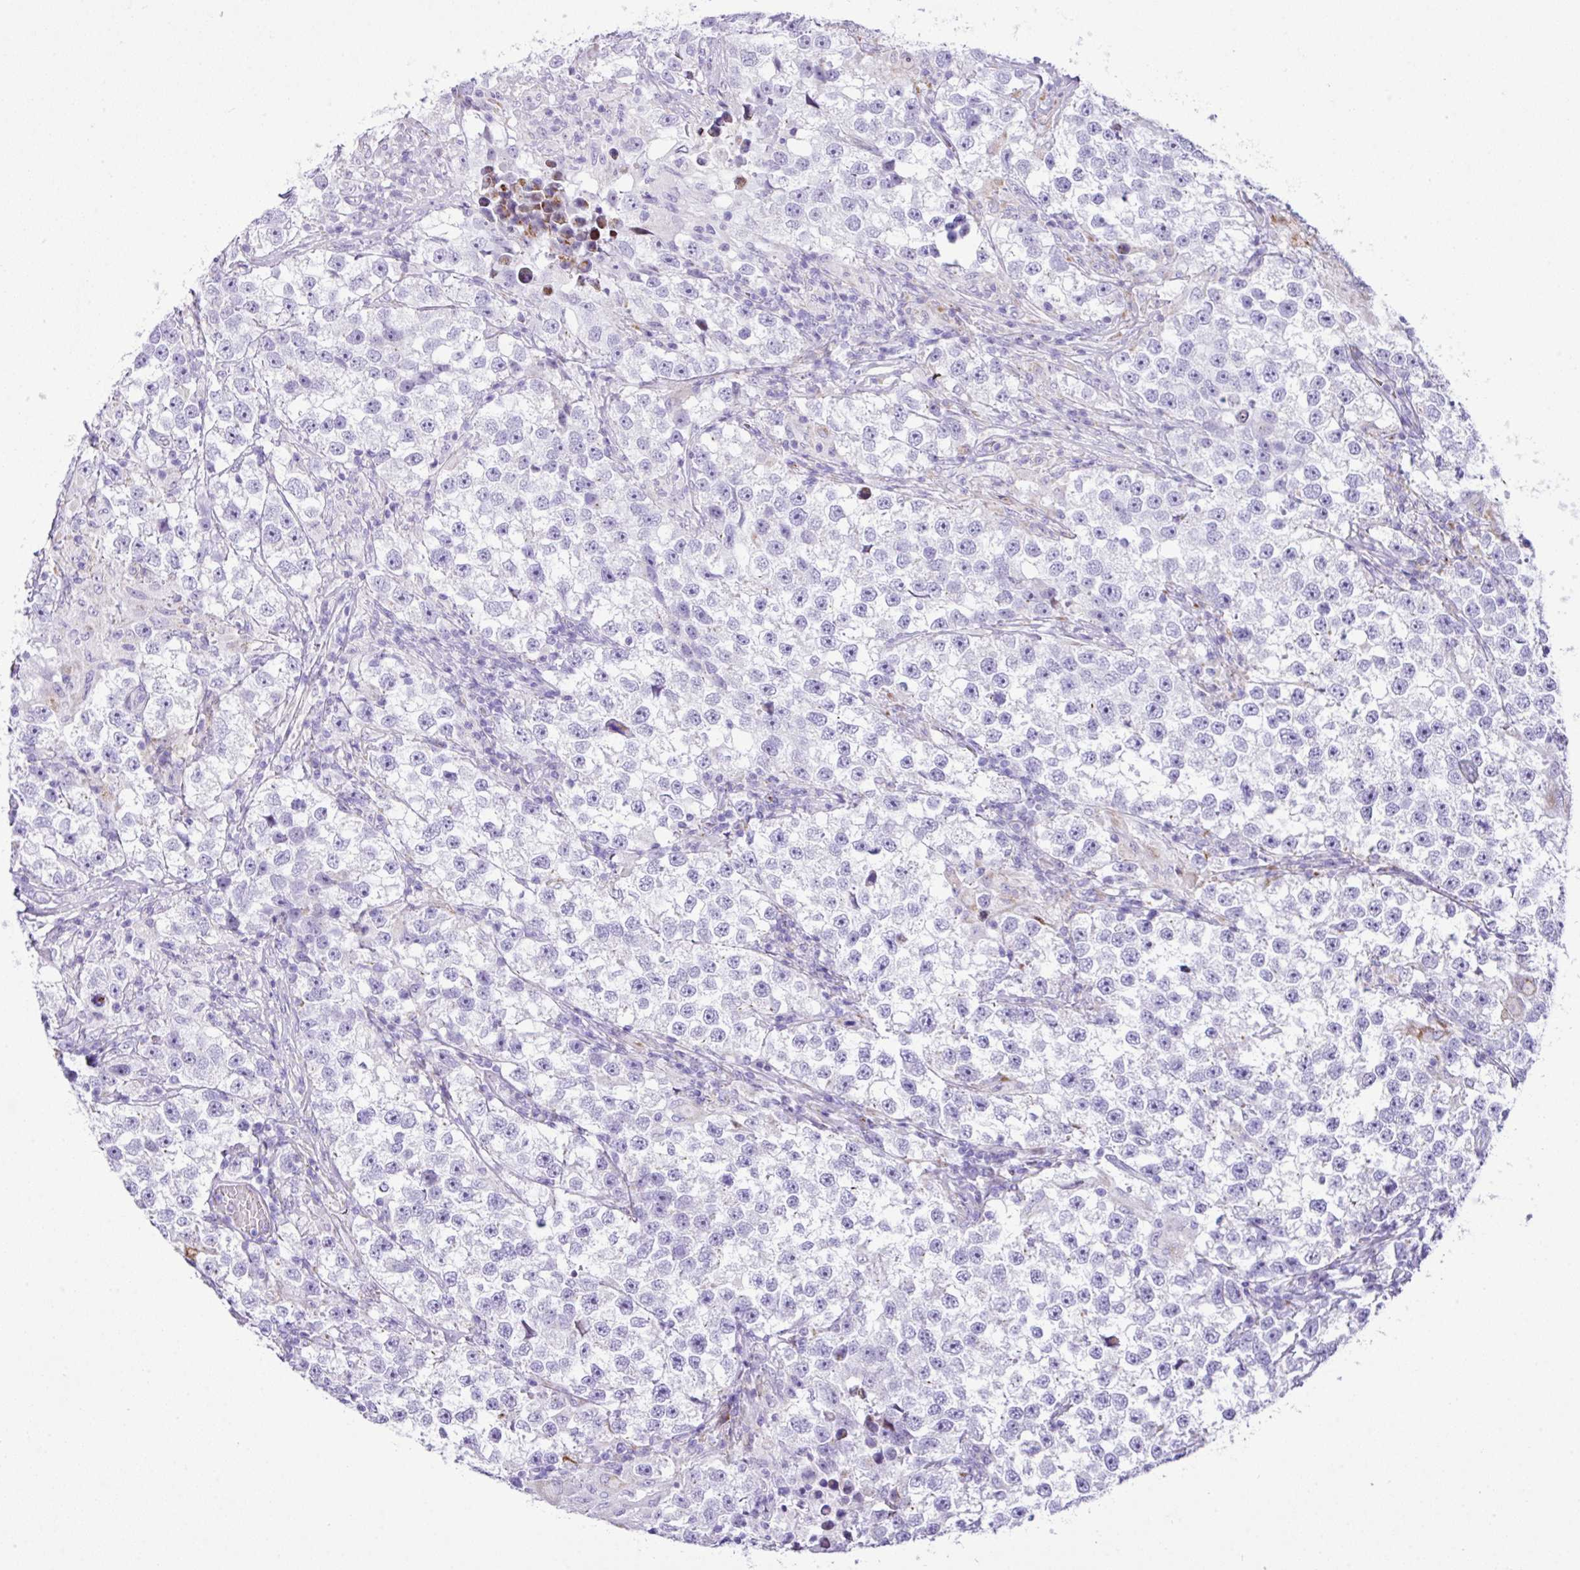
{"staining": {"intensity": "negative", "quantity": "none", "location": "none"}, "tissue": "testis cancer", "cell_type": "Tumor cells", "image_type": "cancer", "snomed": [{"axis": "morphology", "description": "Seminoma, NOS"}, {"axis": "topography", "description": "Testis"}], "caption": "High magnification brightfield microscopy of testis seminoma stained with DAB (brown) and counterstained with hematoxylin (blue): tumor cells show no significant expression.", "gene": "RCAN2", "patient": {"sex": "male", "age": 46}}